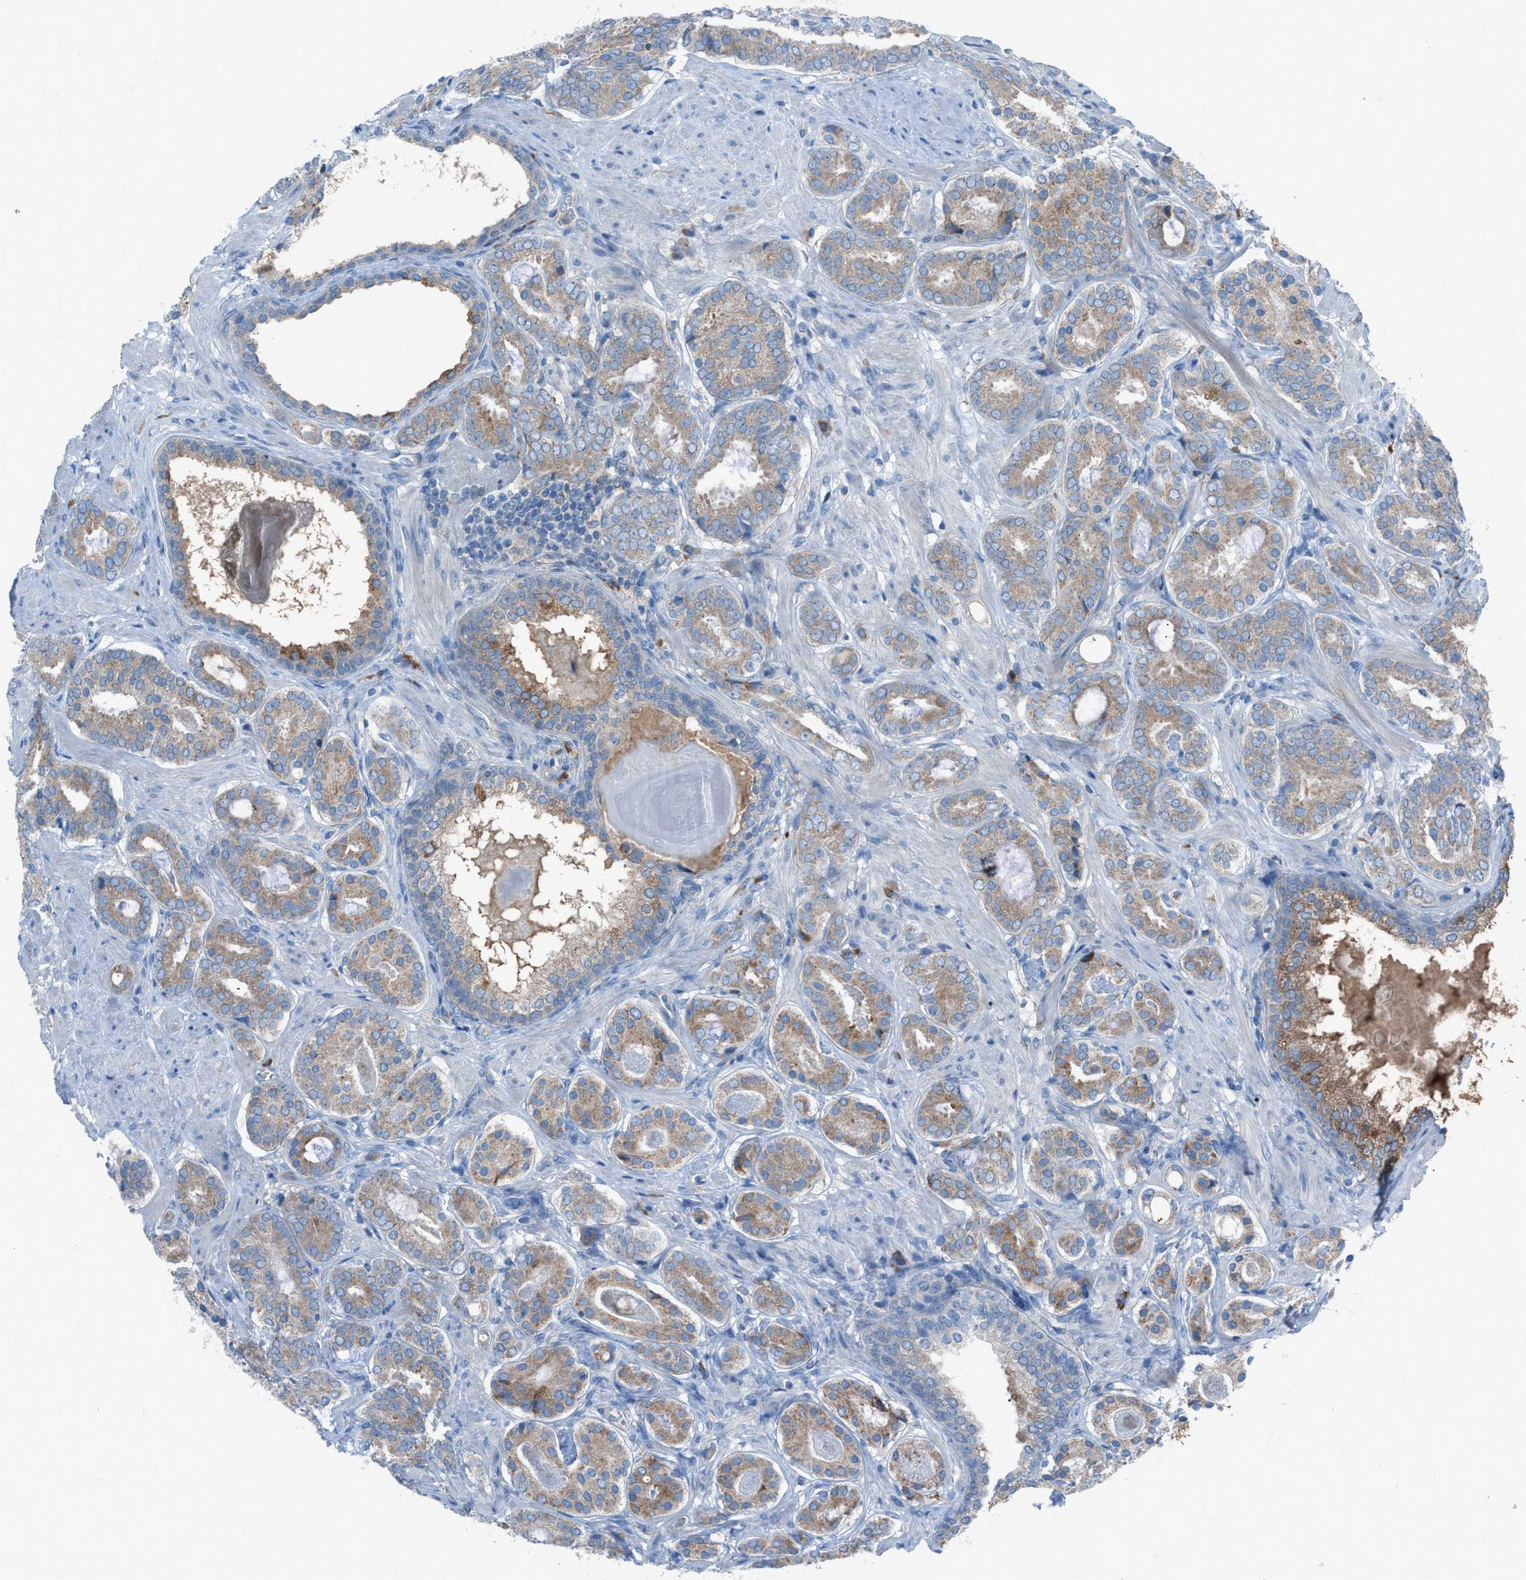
{"staining": {"intensity": "moderate", "quantity": ">75%", "location": "cytoplasmic/membranous"}, "tissue": "prostate cancer", "cell_type": "Tumor cells", "image_type": "cancer", "snomed": [{"axis": "morphology", "description": "Adenocarcinoma, Low grade"}, {"axis": "topography", "description": "Prostate"}], "caption": "Immunohistochemistry micrograph of neoplastic tissue: human low-grade adenocarcinoma (prostate) stained using IHC demonstrates medium levels of moderate protein expression localized specifically in the cytoplasmic/membranous of tumor cells, appearing as a cytoplasmic/membranous brown color.", "gene": "HEG1", "patient": {"sex": "male", "age": 69}}